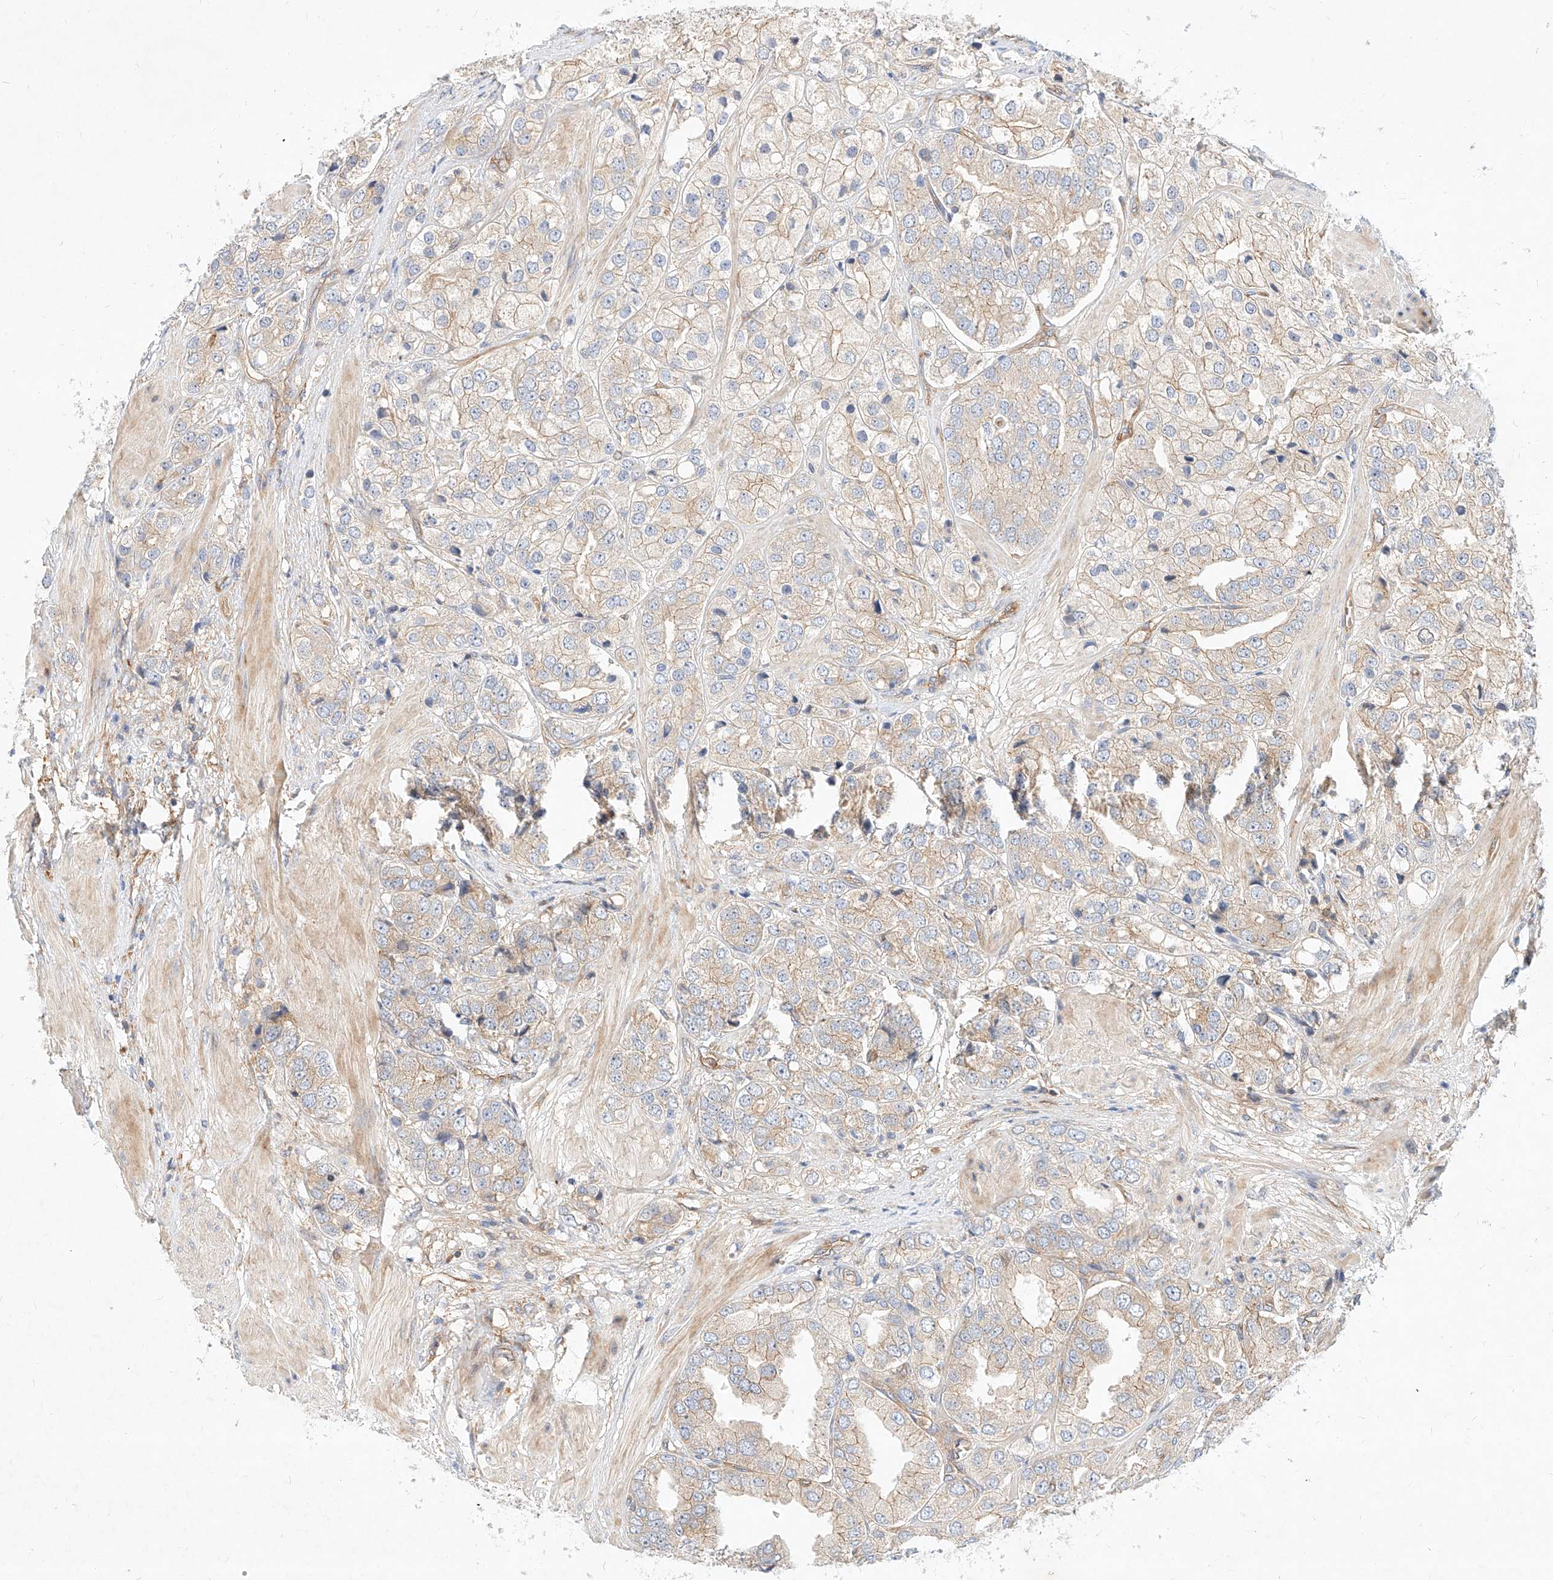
{"staining": {"intensity": "weak", "quantity": "25%-75%", "location": "cytoplasmic/membranous"}, "tissue": "prostate cancer", "cell_type": "Tumor cells", "image_type": "cancer", "snomed": [{"axis": "morphology", "description": "Adenocarcinoma, High grade"}, {"axis": "topography", "description": "Prostate"}], "caption": "Protein expression analysis of human adenocarcinoma (high-grade) (prostate) reveals weak cytoplasmic/membranous staining in about 25%-75% of tumor cells.", "gene": "NFAM1", "patient": {"sex": "male", "age": 50}}